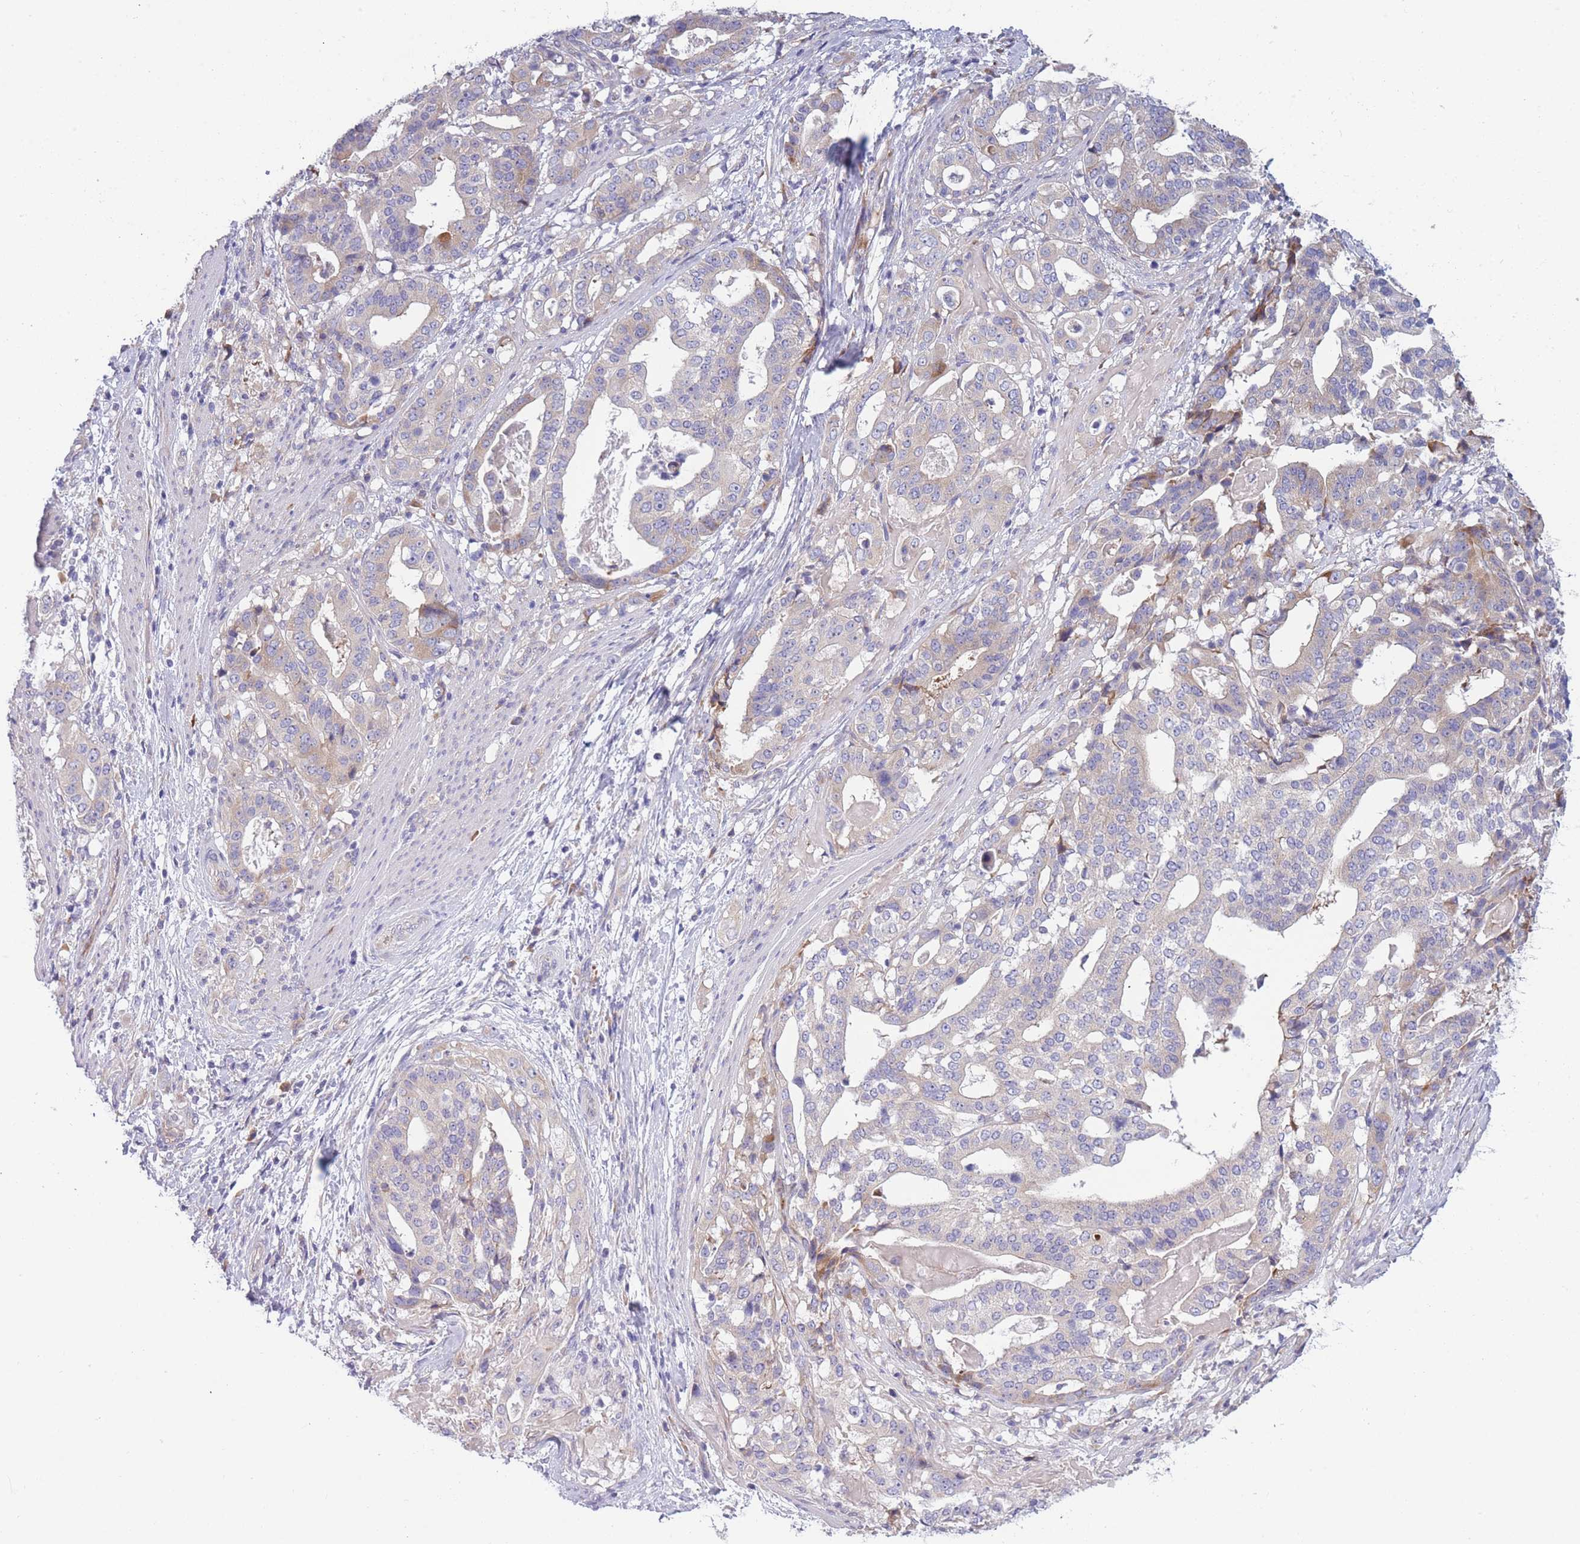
{"staining": {"intensity": "weak", "quantity": "<25%", "location": "cytoplasmic/membranous"}, "tissue": "stomach cancer", "cell_type": "Tumor cells", "image_type": "cancer", "snomed": [{"axis": "morphology", "description": "Adenocarcinoma, NOS"}, {"axis": "topography", "description": "Stomach"}], "caption": "Tumor cells are negative for protein expression in human adenocarcinoma (stomach).", "gene": "NDUFAF6", "patient": {"sex": "male", "age": 48}}